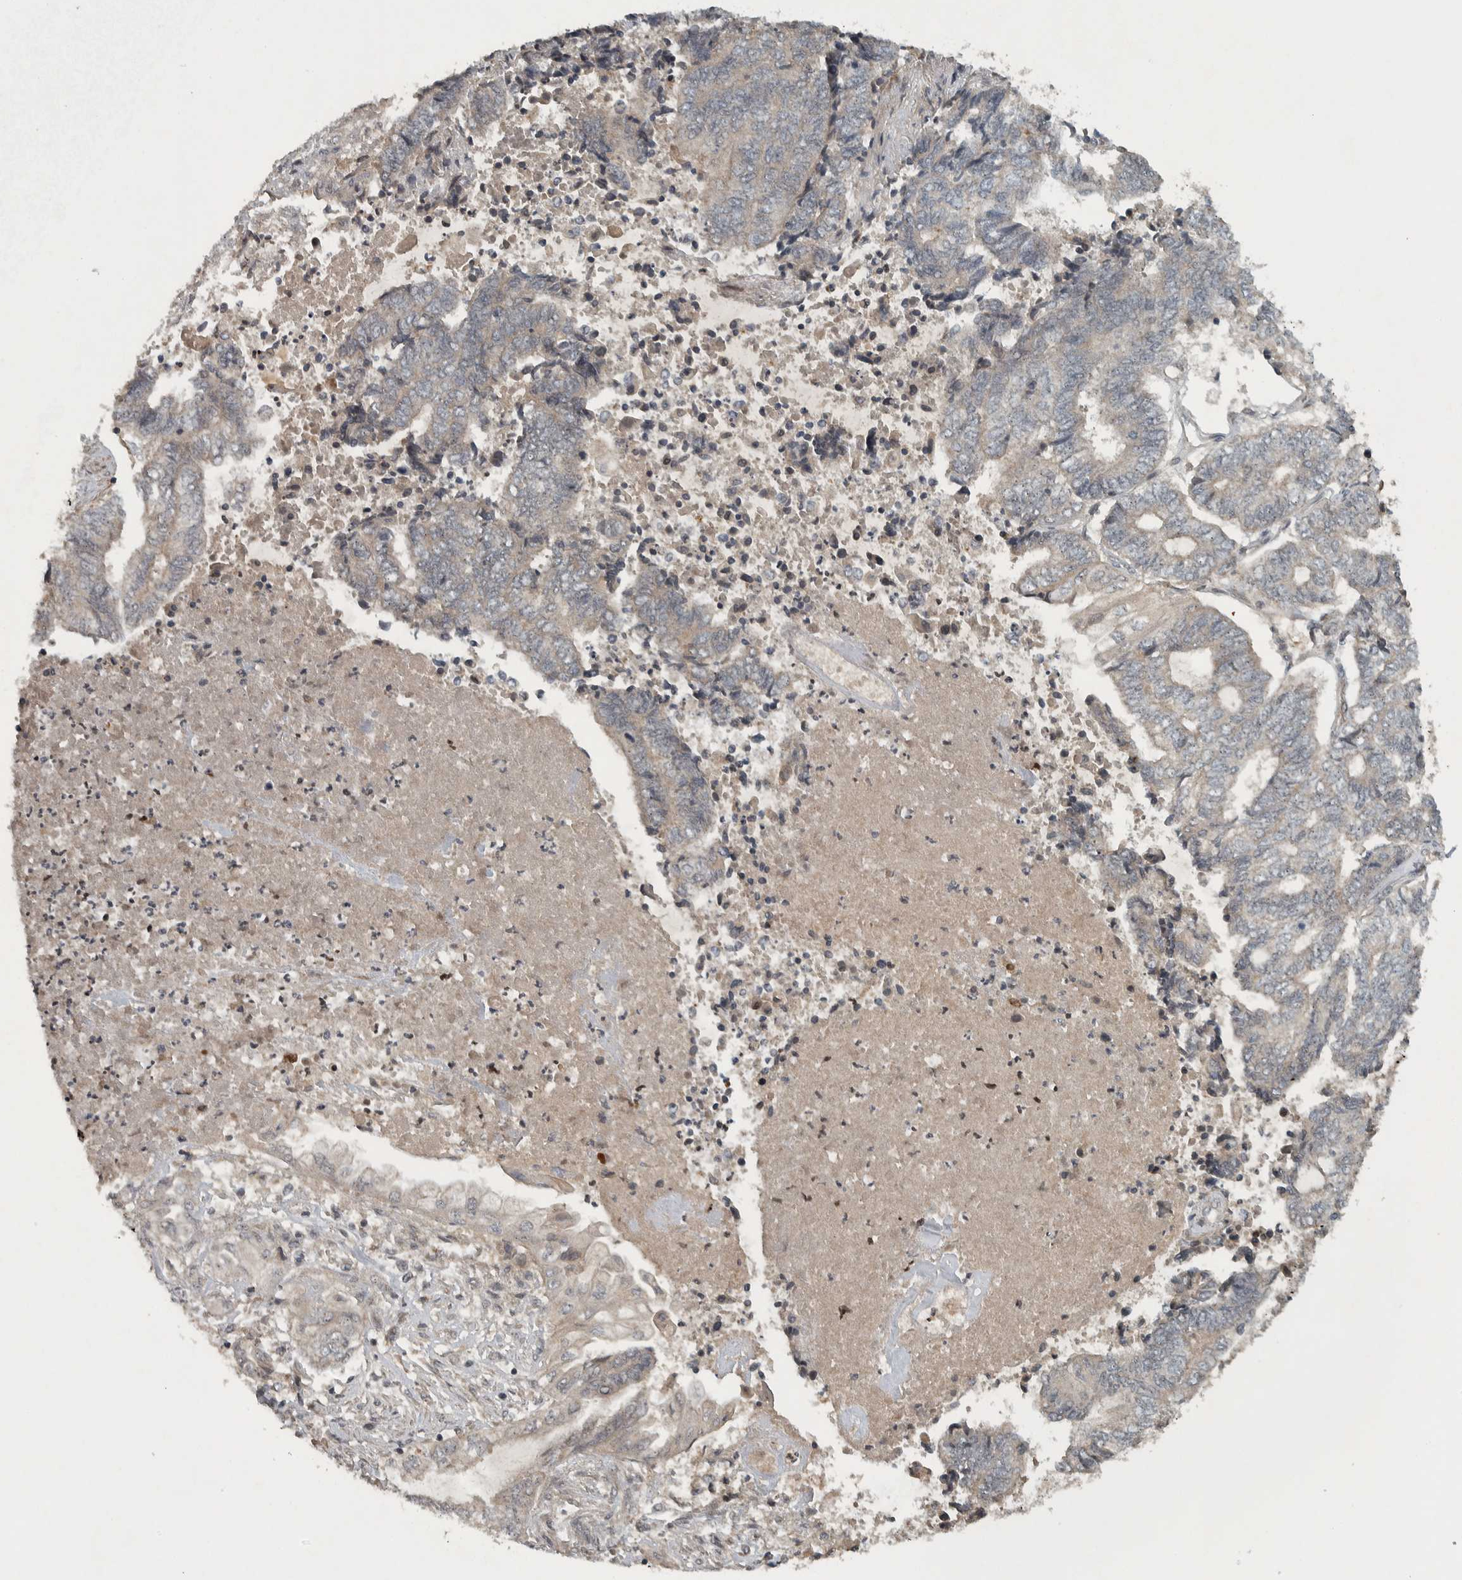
{"staining": {"intensity": "weak", "quantity": "<25%", "location": "cytoplasmic/membranous"}, "tissue": "endometrial cancer", "cell_type": "Tumor cells", "image_type": "cancer", "snomed": [{"axis": "morphology", "description": "Adenocarcinoma, NOS"}, {"axis": "topography", "description": "Uterus"}, {"axis": "topography", "description": "Endometrium"}], "caption": "Human endometrial cancer (adenocarcinoma) stained for a protein using immunohistochemistry displays no staining in tumor cells.", "gene": "KIFAP3", "patient": {"sex": "female", "age": 70}}